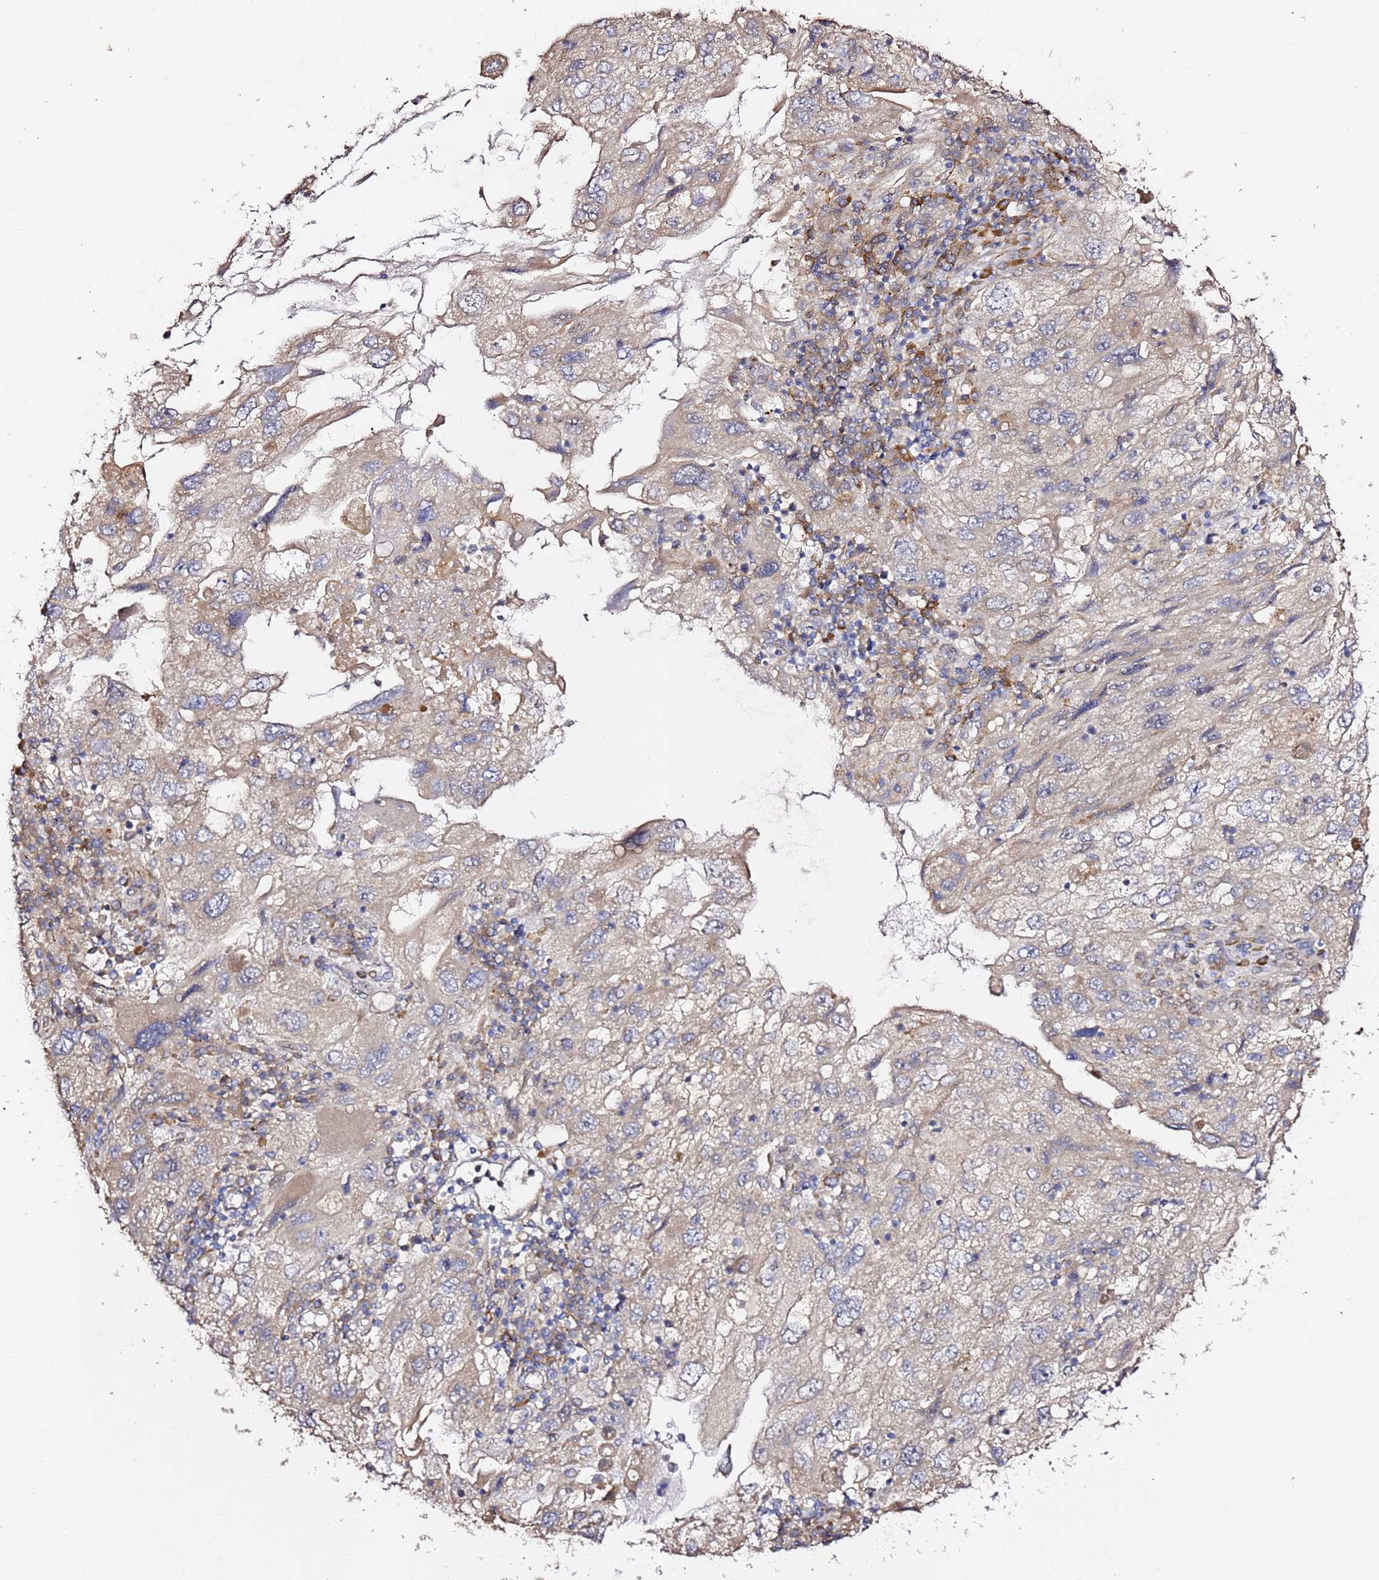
{"staining": {"intensity": "weak", "quantity": "<25%", "location": "cytoplasmic/membranous"}, "tissue": "endometrial cancer", "cell_type": "Tumor cells", "image_type": "cancer", "snomed": [{"axis": "morphology", "description": "Adenocarcinoma, NOS"}, {"axis": "topography", "description": "Endometrium"}], "caption": "An immunohistochemistry (IHC) micrograph of adenocarcinoma (endometrial) is shown. There is no staining in tumor cells of adenocarcinoma (endometrial). The staining is performed using DAB (3,3'-diaminobenzidine) brown chromogen with nuclei counter-stained in using hematoxylin.", "gene": "HSD17B7", "patient": {"sex": "female", "age": 49}}